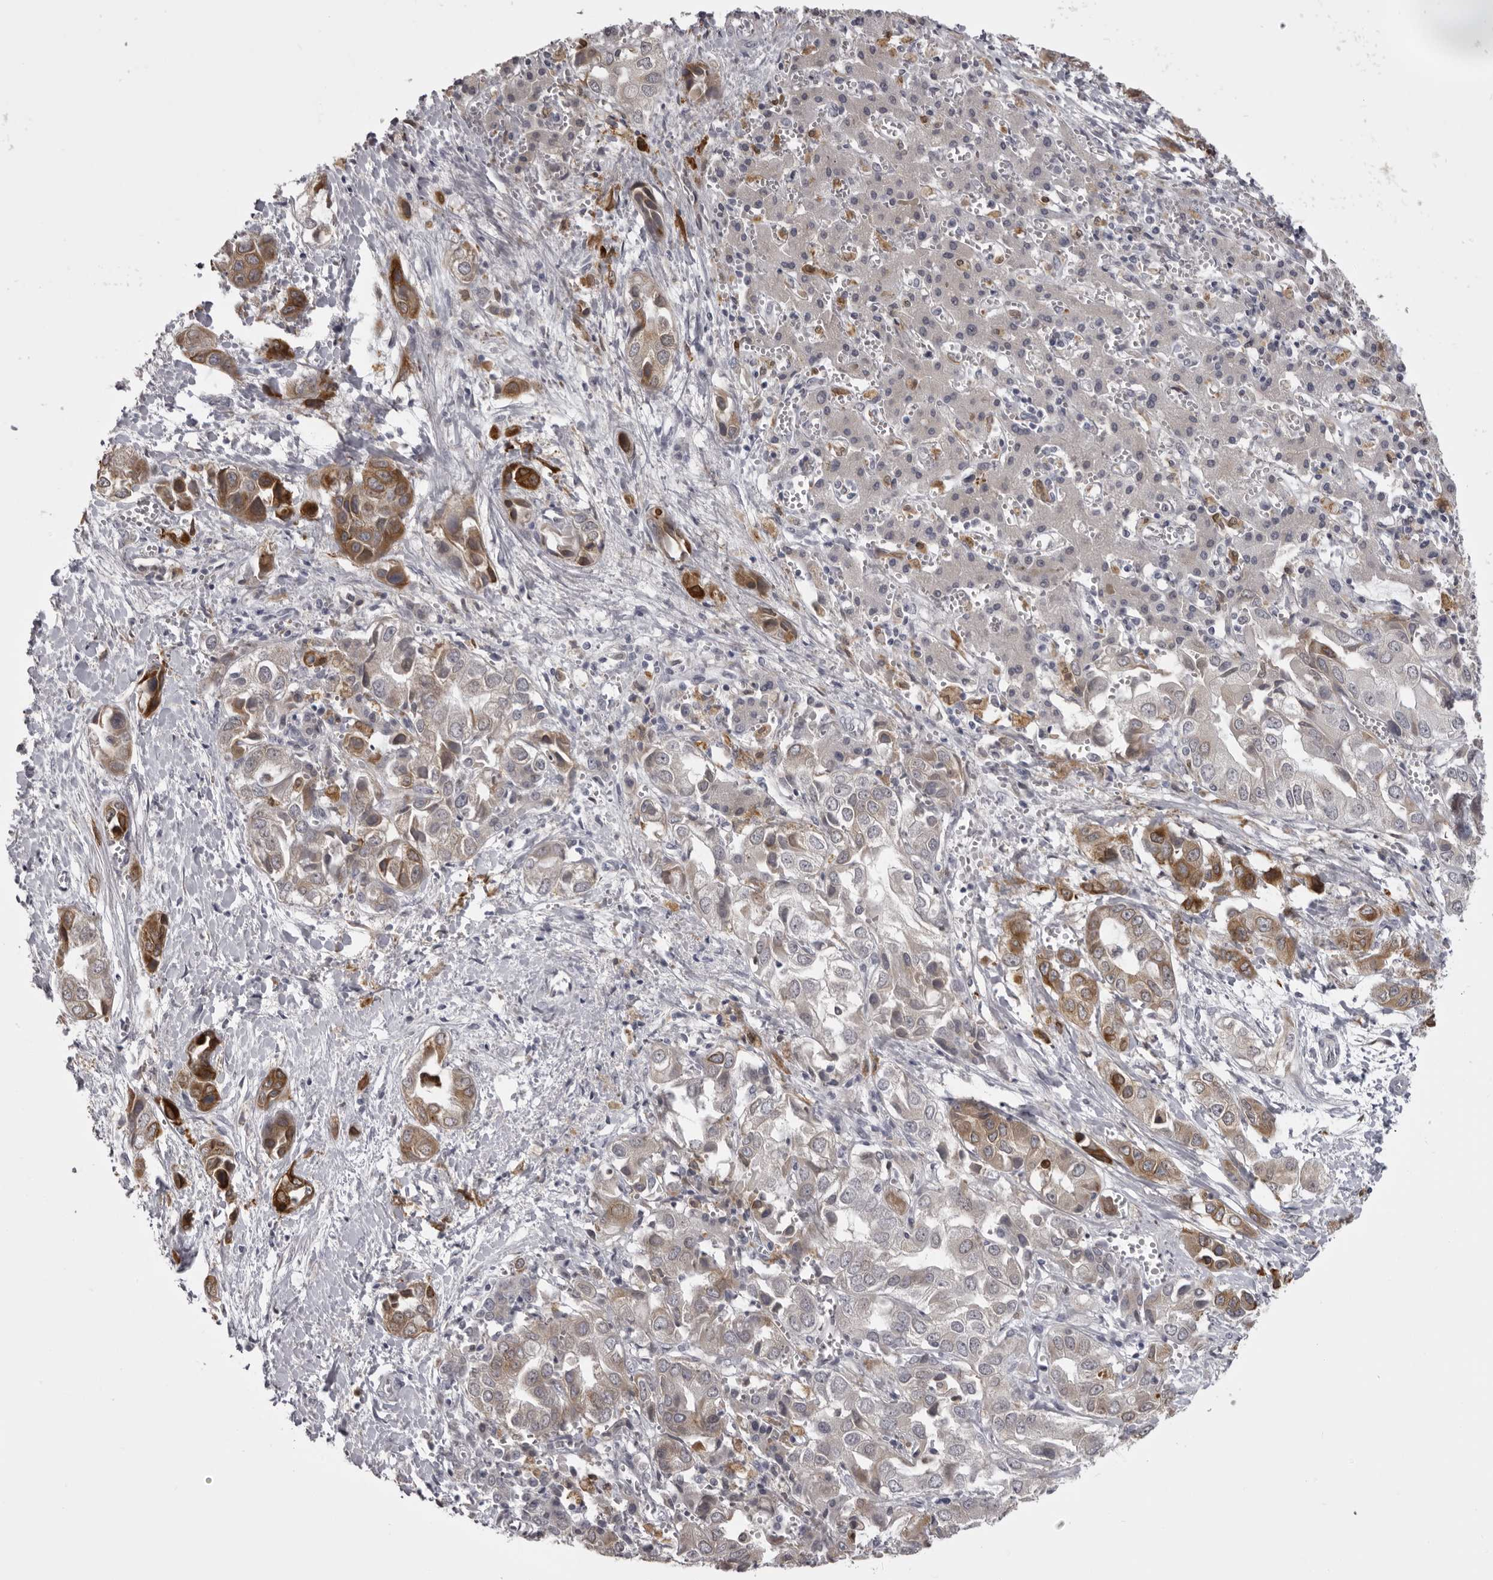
{"staining": {"intensity": "moderate", "quantity": "25%-75%", "location": "cytoplasmic/membranous"}, "tissue": "liver cancer", "cell_type": "Tumor cells", "image_type": "cancer", "snomed": [{"axis": "morphology", "description": "Cholangiocarcinoma"}, {"axis": "topography", "description": "Liver"}], "caption": "Cholangiocarcinoma (liver) stained with DAB (3,3'-diaminobenzidine) immunohistochemistry (IHC) displays medium levels of moderate cytoplasmic/membranous positivity in approximately 25%-75% of tumor cells. Nuclei are stained in blue.", "gene": "NCEH1", "patient": {"sex": "female", "age": 52}}